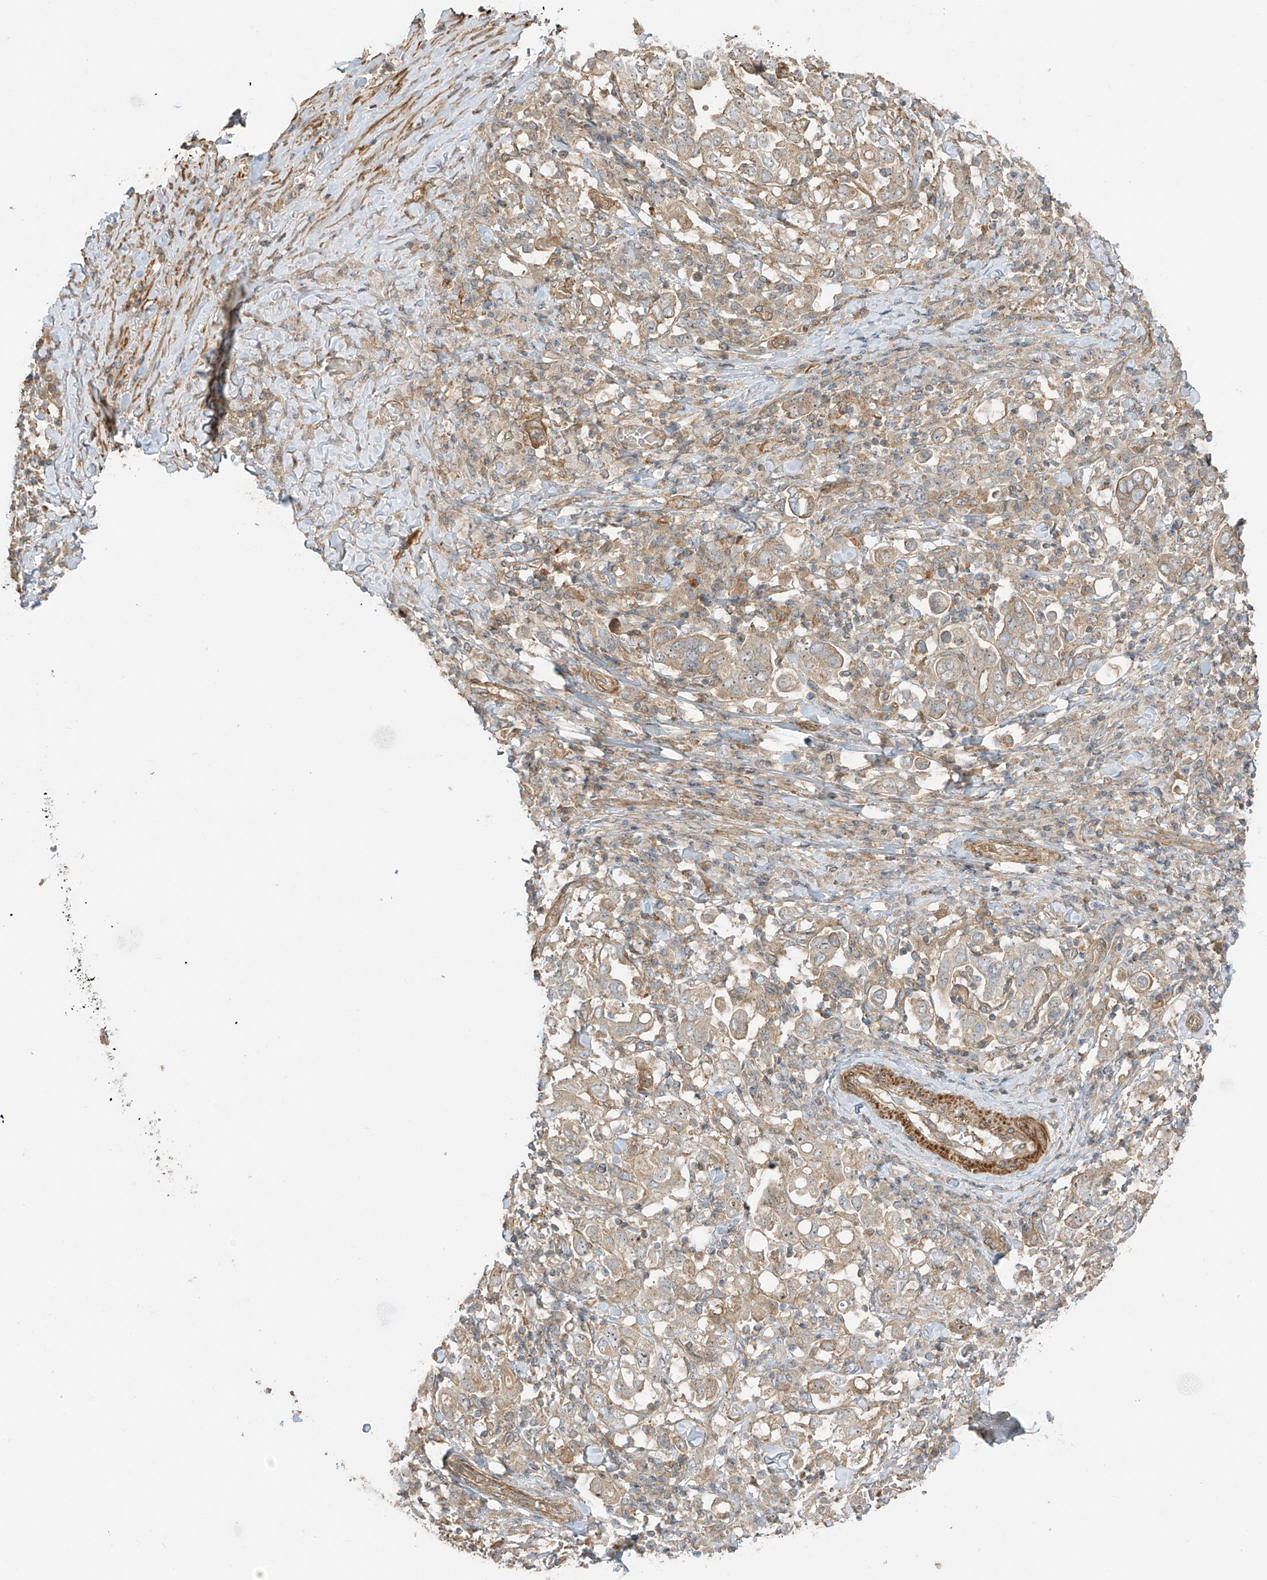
{"staining": {"intensity": "weak", "quantity": ">75%", "location": "cytoplasmic/membranous"}, "tissue": "stomach cancer", "cell_type": "Tumor cells", "image_type": "cancer", "snomed": [{"axis": "morphology", "description": "Adenocarcinoma, NOS"}, {"axis": "topography", "description": "Stomach, upper"}], "caption": "The image shows a brown stain indicating the presence of a protein in the cytoplasmic/membranous of tumor cells in stomach adenocarcinoma.", "gene": "ENTR1", "patient": {"sex": "male", "age": 62}}